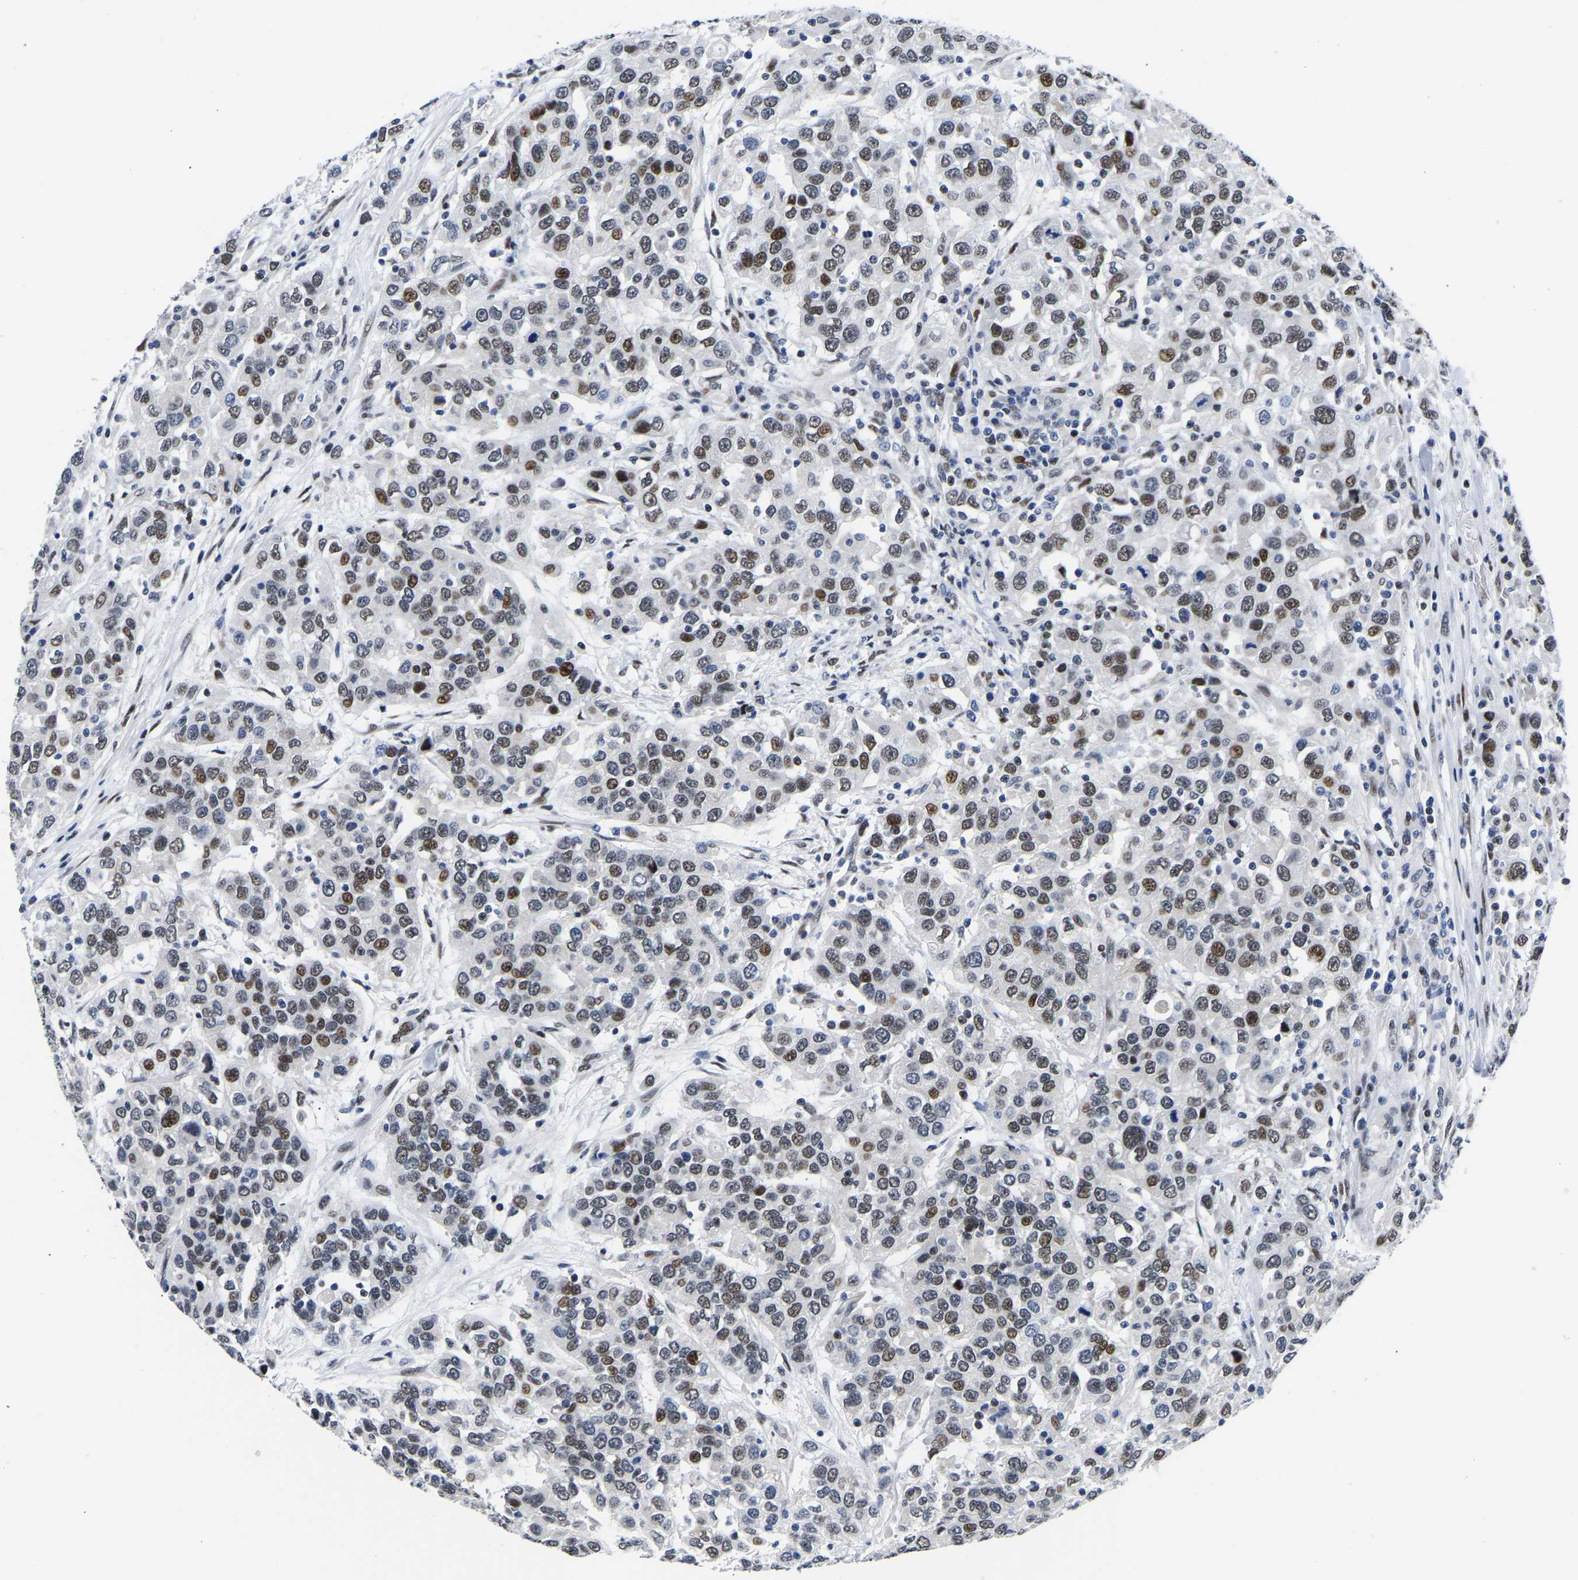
{"staining": {"intensity": "moderate", "quantity": ">75%", "location": "nuclear"}, "tissue": "urothelial cancer", "cell_type": "Tumor cells", "image_type": "cancer", "snomed": [{"axis": "morphology", "description": "Urothelial carcinoma, High grade"}, {"axis": "topography", "description": "Urinary bladder"}], "caption": "IHC of human urothelial carcinoma (high-grade) displays medium levels of moderate nuclear expression in approximately >75% of tumor cells.", "gene": "PTRHD1", "patient": {"sex": "female", "age": 80}}